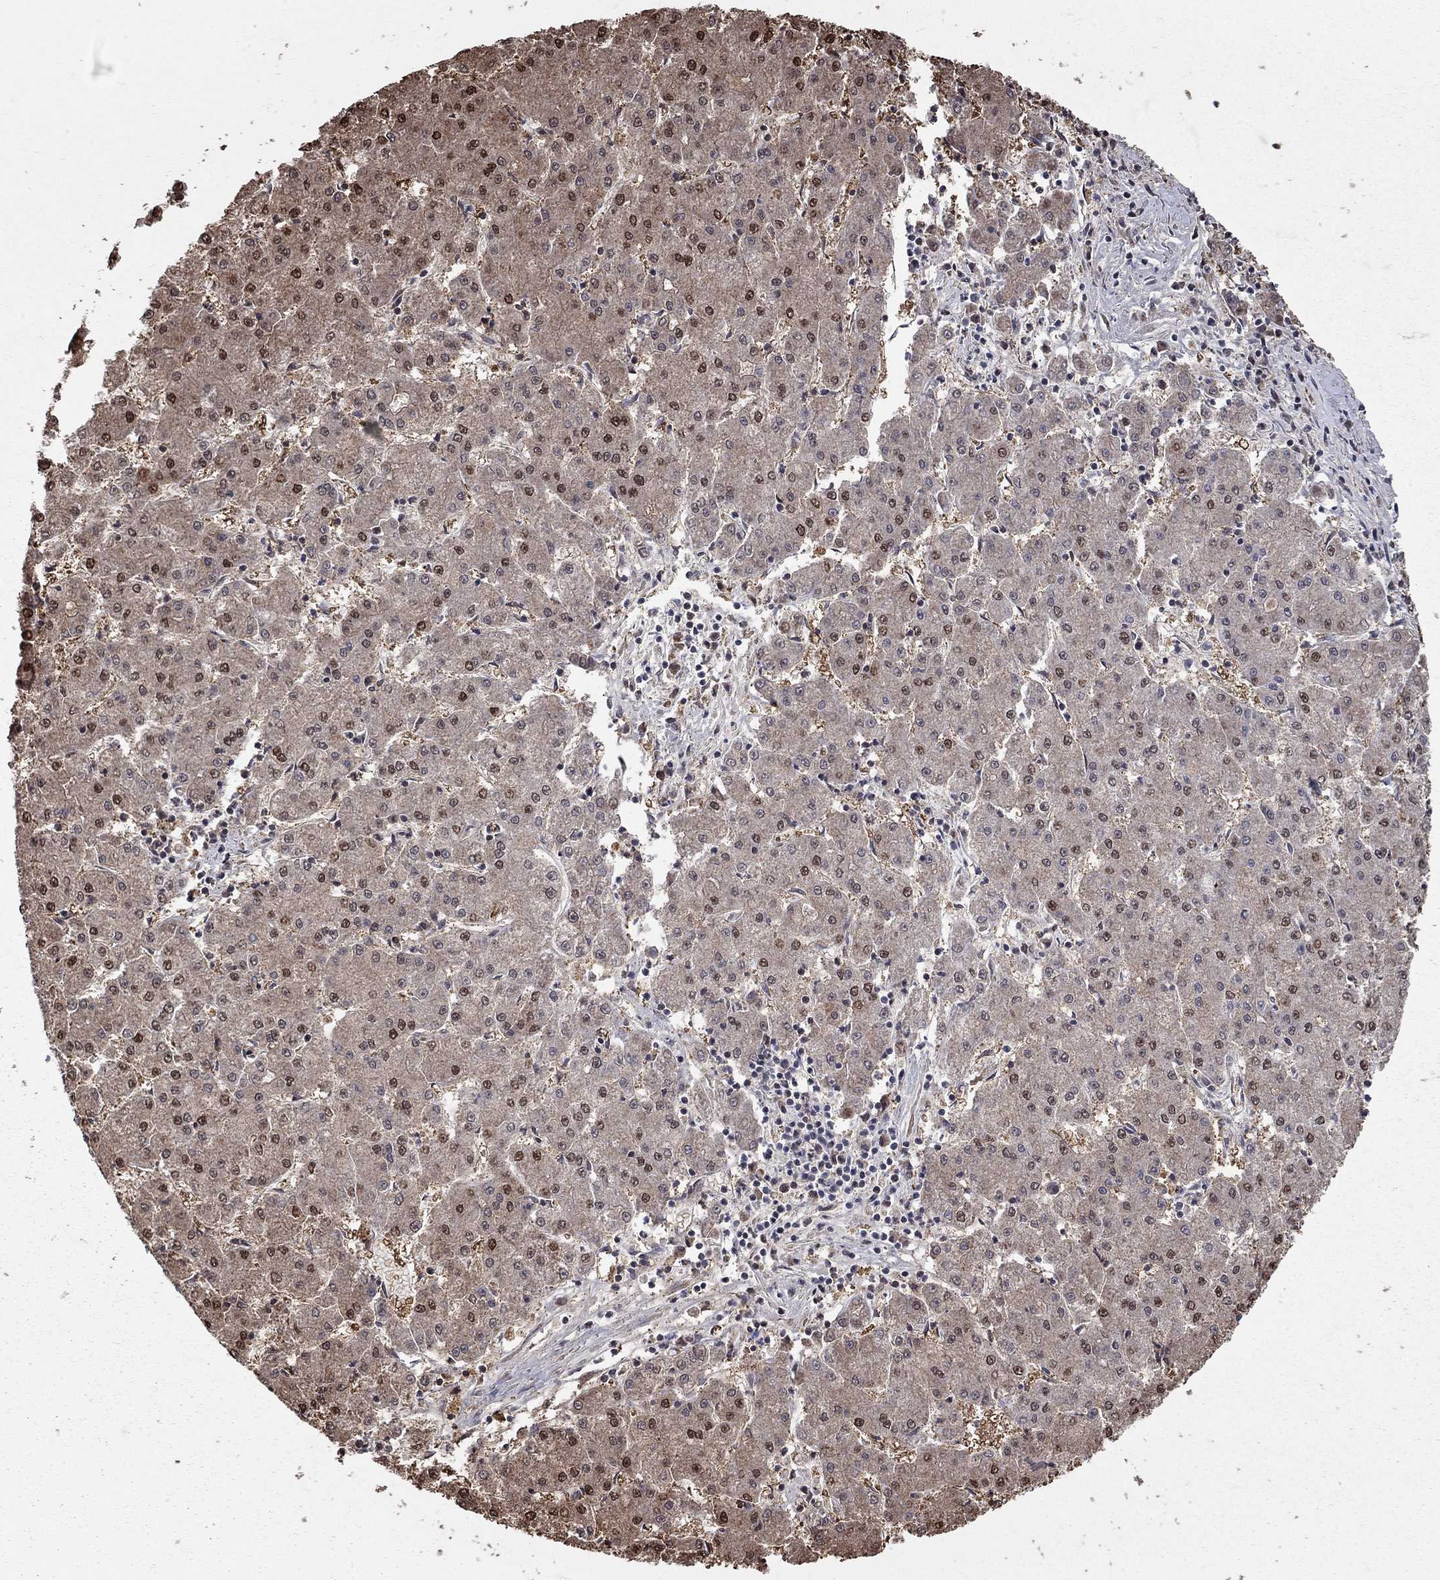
{"staining": {"intensity": "strong", "quantity": "<25%", "location": "nuclear"}, "tissue": "liver cancer", "cell_type": "Tumor cells", "image_type": "cancer", "snomed": [{"axis": "morphology", "description": "Carcinoma, Hepatocellular, NOS"}, {"axis": "topography", "description": "Liver"}], "caption": "High-magnification brightfield microscopy of liver cancer (hepatocellular carcinoma) stained with DAB (3,3'-diaminobenzidine) (brown) and counterstained with hematoxylin (blue). tumor cells exhibit strong nuclear positivity is appreciated in approximately<25% of cells. (DAB IHC, brown staining for protein, blue staining for nuclei).", "gene": "HDAC3", "patient": {"sex": "male", "age": 73}}